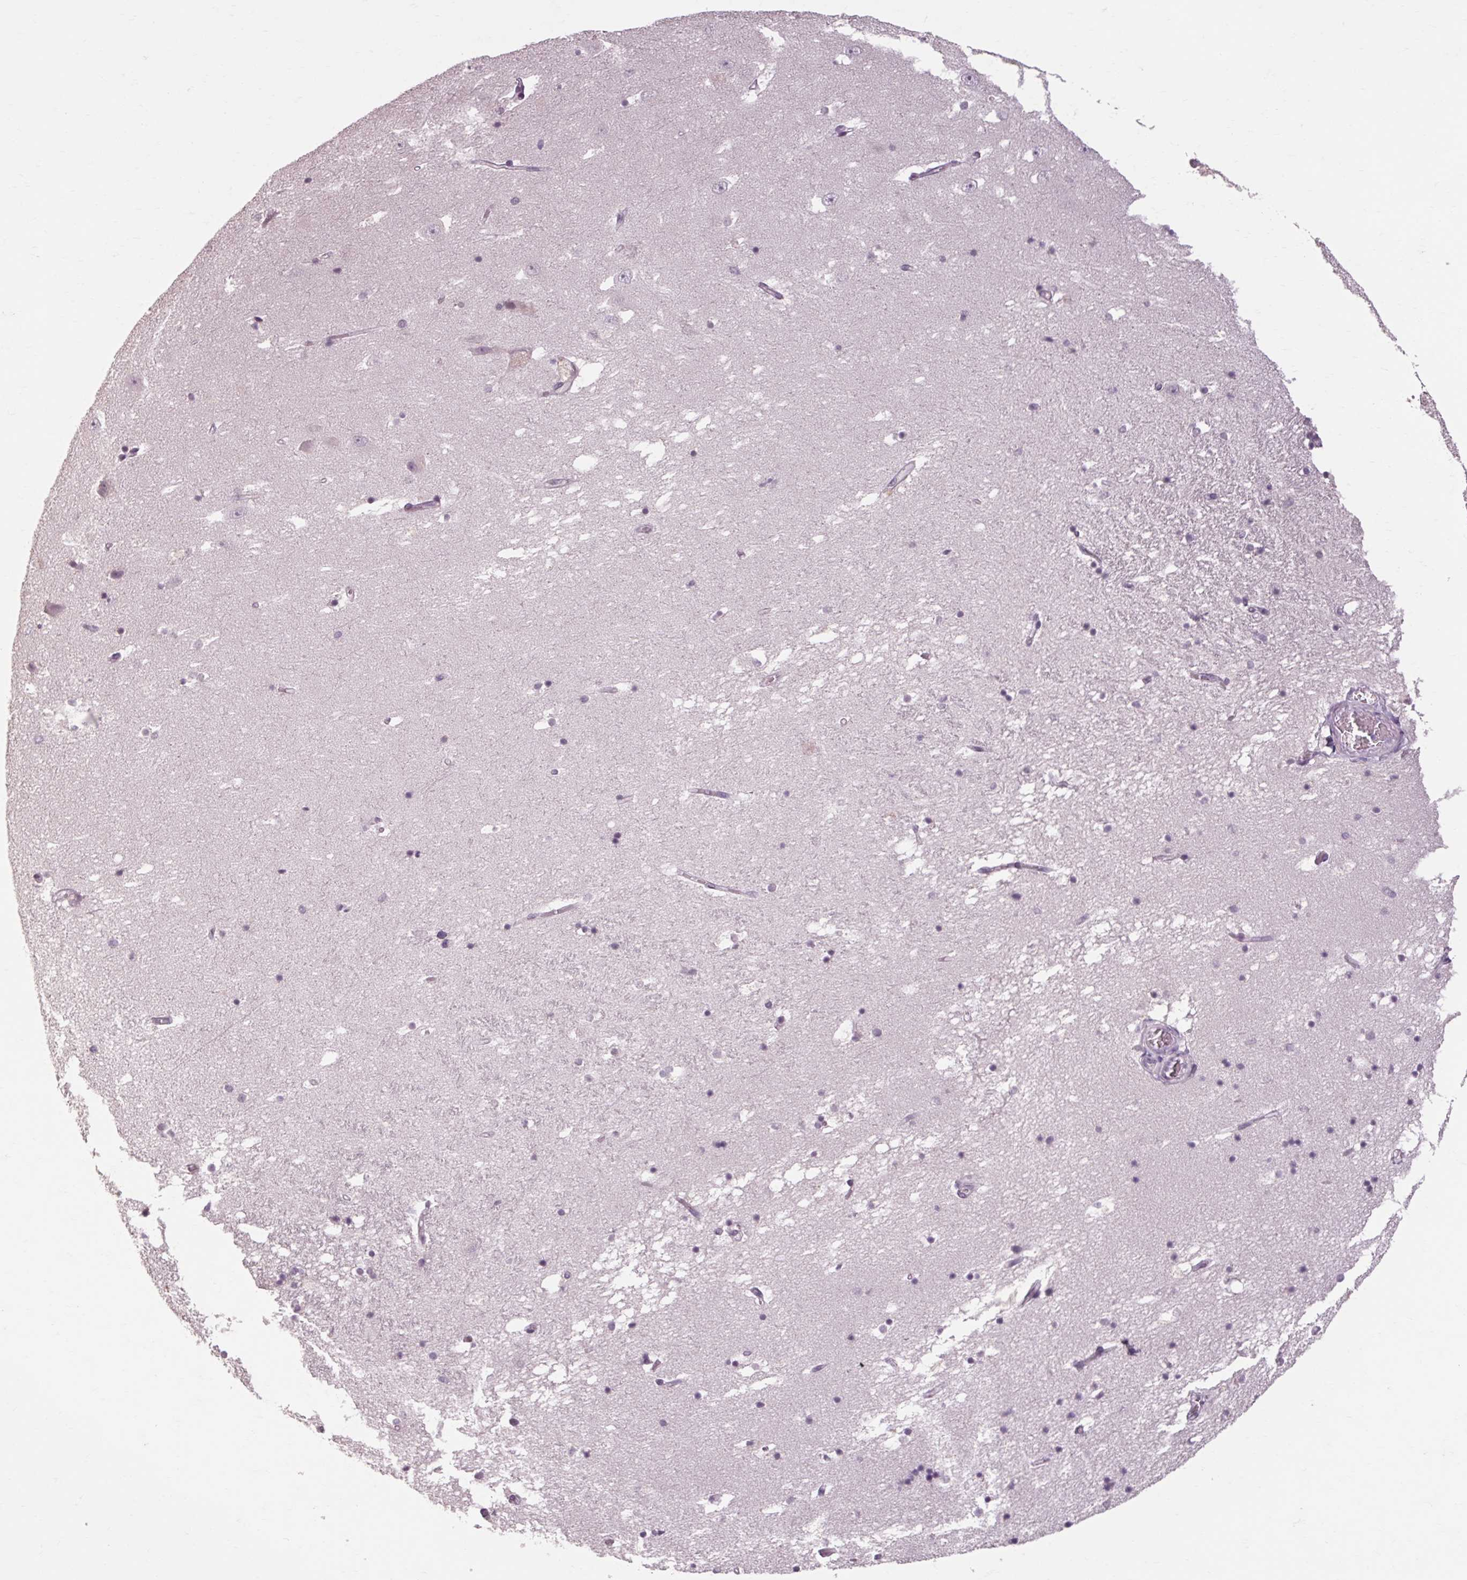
{"staining": {"intensity": "negative", "quantity": "none", "location": "none"}, "tissue": "hippocampus", "cell_type": "Glial cells", "image_type": "normal", "snomed": [{"axis": "morphology", "description": "Normal tissue, NOS"}, {"axis": "topography", "description": "Hippocampus"}], "caption": "Immunohistochemical staining of normal hippocampus exhibits no significant staining in glial cells. The staining is performed using DAB brown chromogen with nuclei counter-stained in using hematoxylin.", "gene": "POMC", "patient": {"sex": "male", "age": 58}}